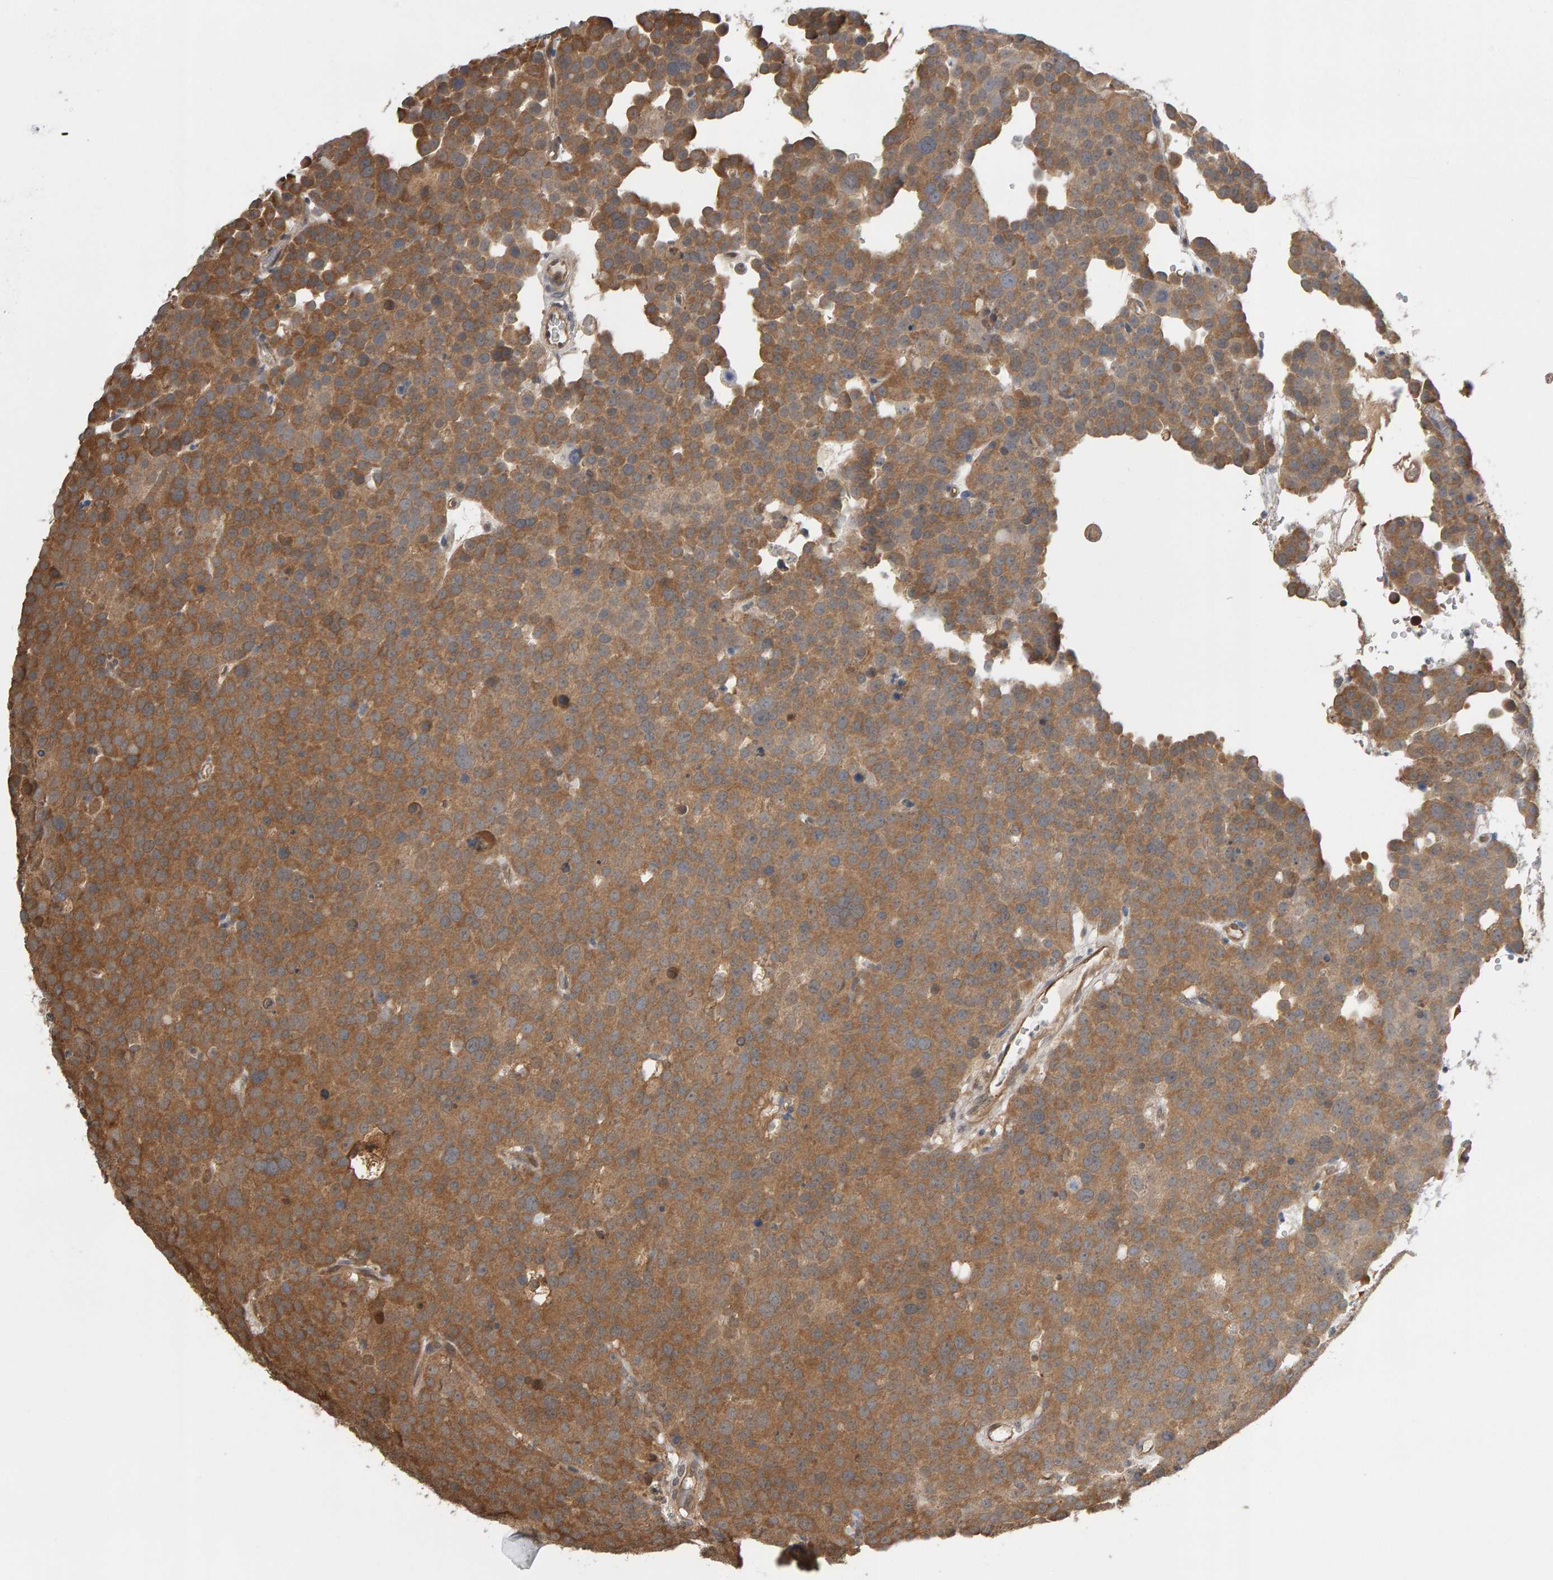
{"staining": {"intensity": "moderate", "quantity": ">75%", "location": "cytoplasmic/membranous"}, "tissue": "testis cancer", "cell_type": "Tumor cells", "image_type": "cancer", "snomed": [{"axis": "morphology", "description": "Seminoma, NOS"}, {"axis": "topography", "description": "Testis"}], "caption": "High-power microscopy captured an immunohistochemistry (IHC) image of testis seminoma, revealing moderate cytoplasmic/membranous positivity in approximately >75% of tumor cells.", "gene": "COASY", "patient": {"sex": "male", "age": 71}}